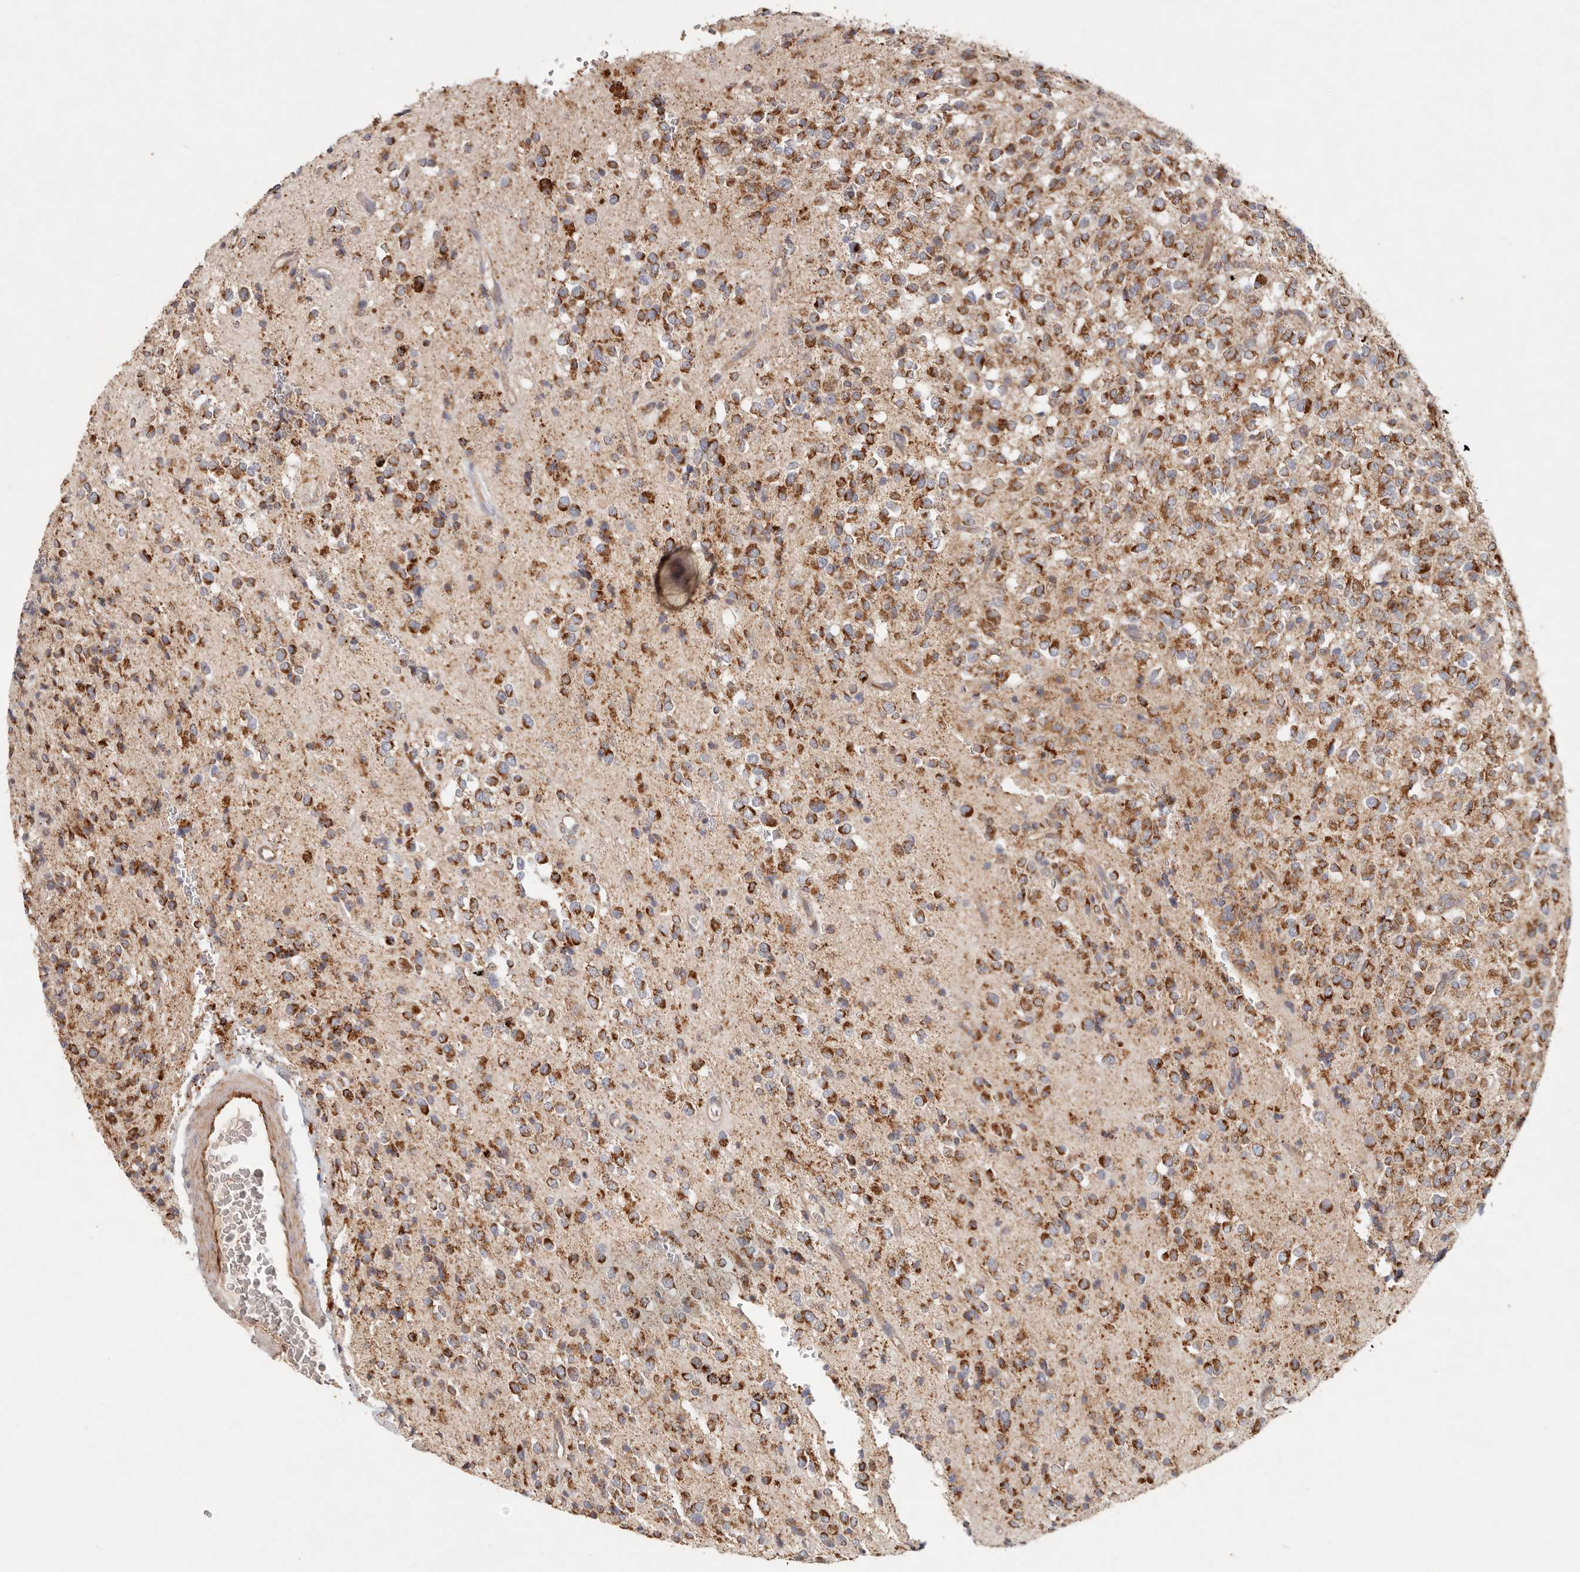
{"staining": {"intensity": "strong", "quantity": ">75%", "location": "cytoplasmic/membranous"}, "tissue": "glioma", "cell_type": "Tumor cells", "image_type": "cancer", "snomed": [{"axis": "morphology", "description": "Glioma, malignant, High grade"}, {"axis": "topography", "description": "Brain"}], "caption": "Immunohistochemical staining of malignant glioma (high-grade) displays high levels of strong cytoplasmic/membranous protein positivity in about >75% of tumor cells.", "gene": "ARHGEF10L", "patient": {"sex": "male", "age": 34}}